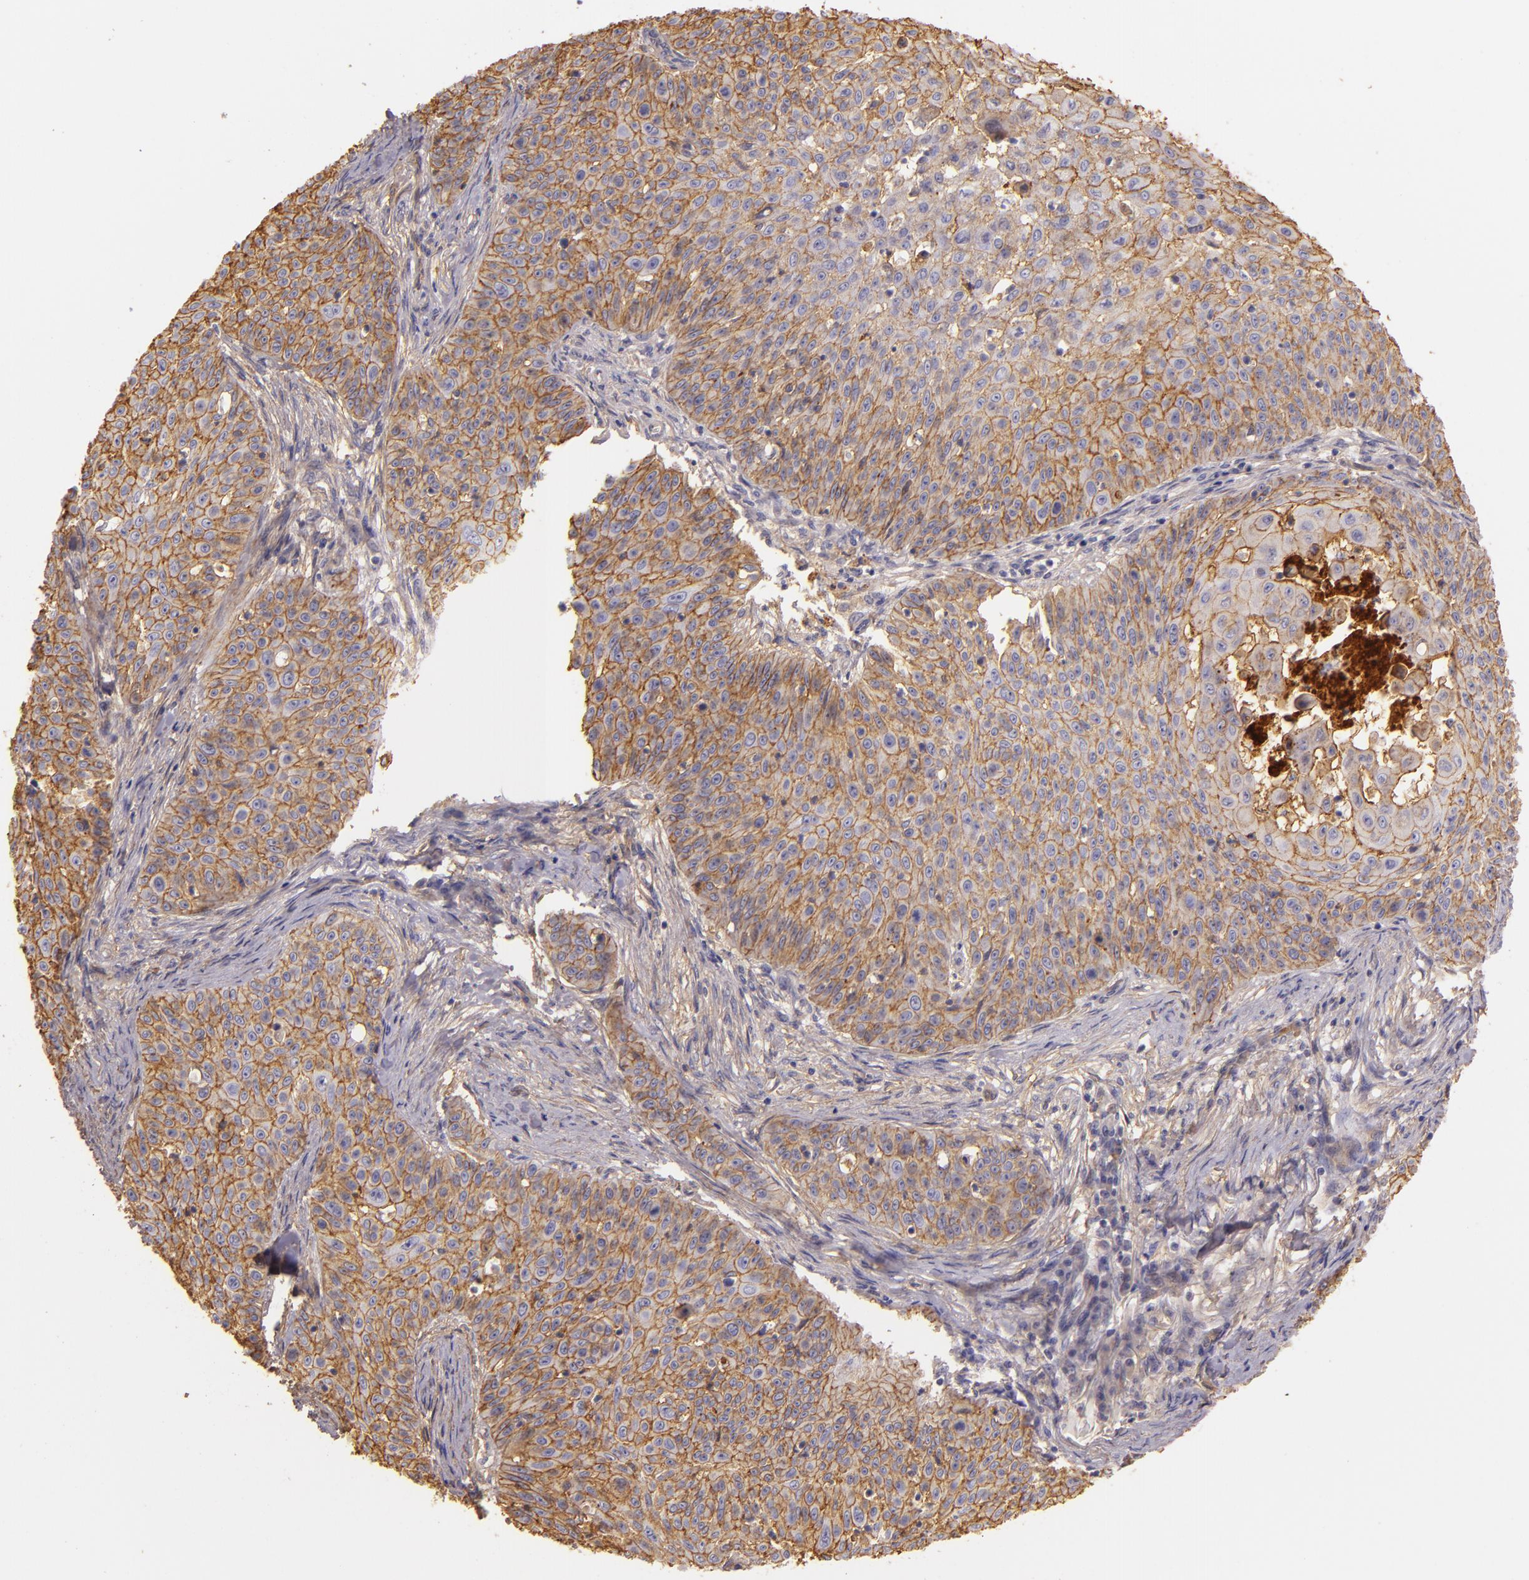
{"staining": {"intensity": "moderate", "quantity": ">75%", "location": "cytoplasmic/membranous"}, "tissue": "skin cancer", "cell_type": "Tumor cells", "image_type": "cancer", "snomed": [{"axis": "morphology", "description": "Squamous cell carcinoma, NOS"}, {"axis": "topography", "description": "Skin"}], "caption": "Brown immunohistochemical staining in human squamous cell carcinoma (skin) exhibits moderate cytoplasmic/membranous staining in about >75% of tumor cells.", "gene": "CTSF", "patient": {"sex": "male", "age": 82}}